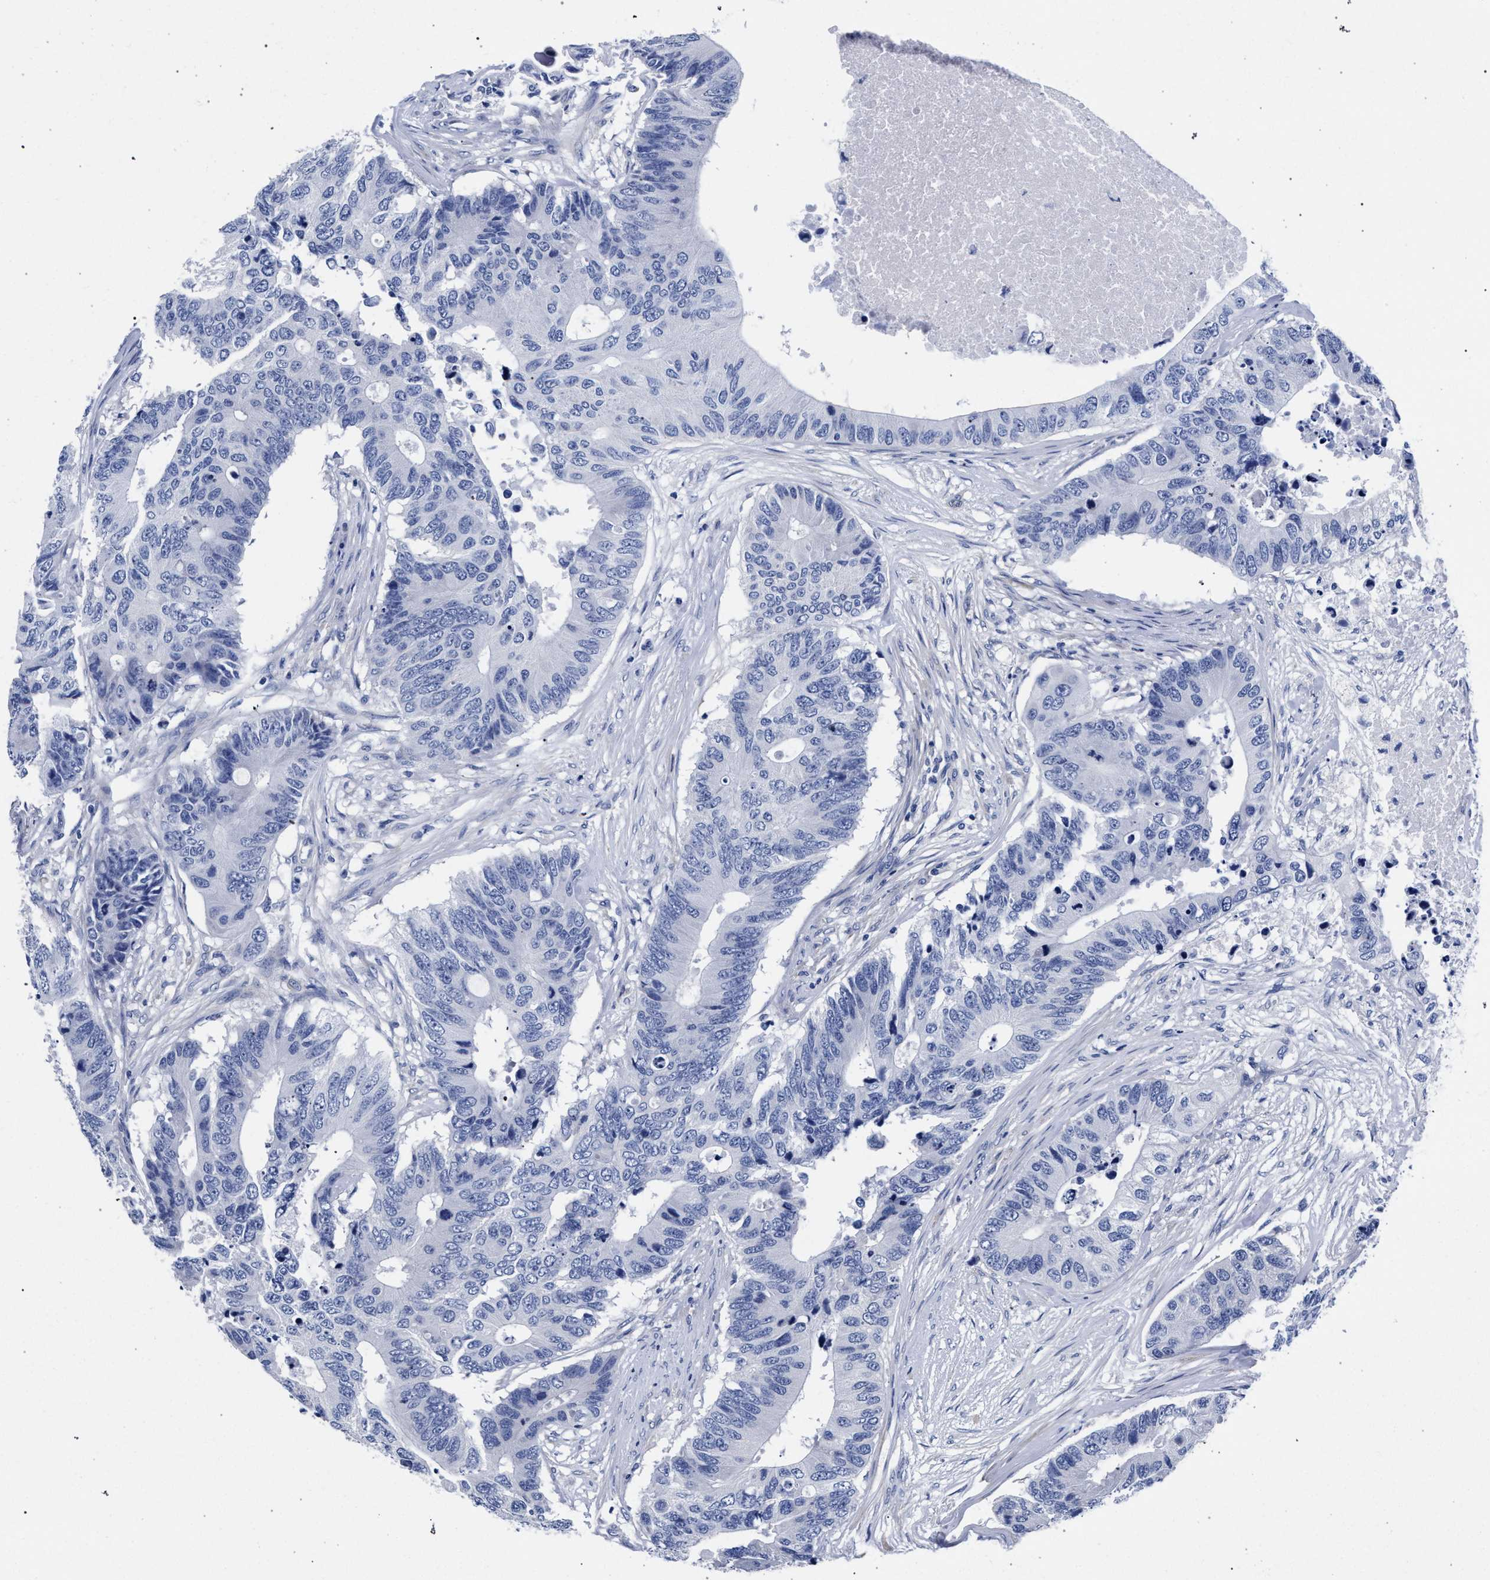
{"staining": {"intensity": "negative", "quantity": "none", "location": "none"}, "tissue": "colorectal cancer", "cell_type": "Tumor cells", "image_type": "cancer", "snomed": [{"axis": "morphology", "description": "Adenocarcinoma, NOS"}, {"axis": "topography", "description": "Colon"}], "caption": "There is no significant positivity in tumor cells of colorectal cancer. The staining is performed using DAB (3,3'-diaminobenzidine) brown chromogen with nuclei counter-stained in using hematoxylin.", "gene": "AKAP4", "patient": {"sex": "male", "age": 71}}